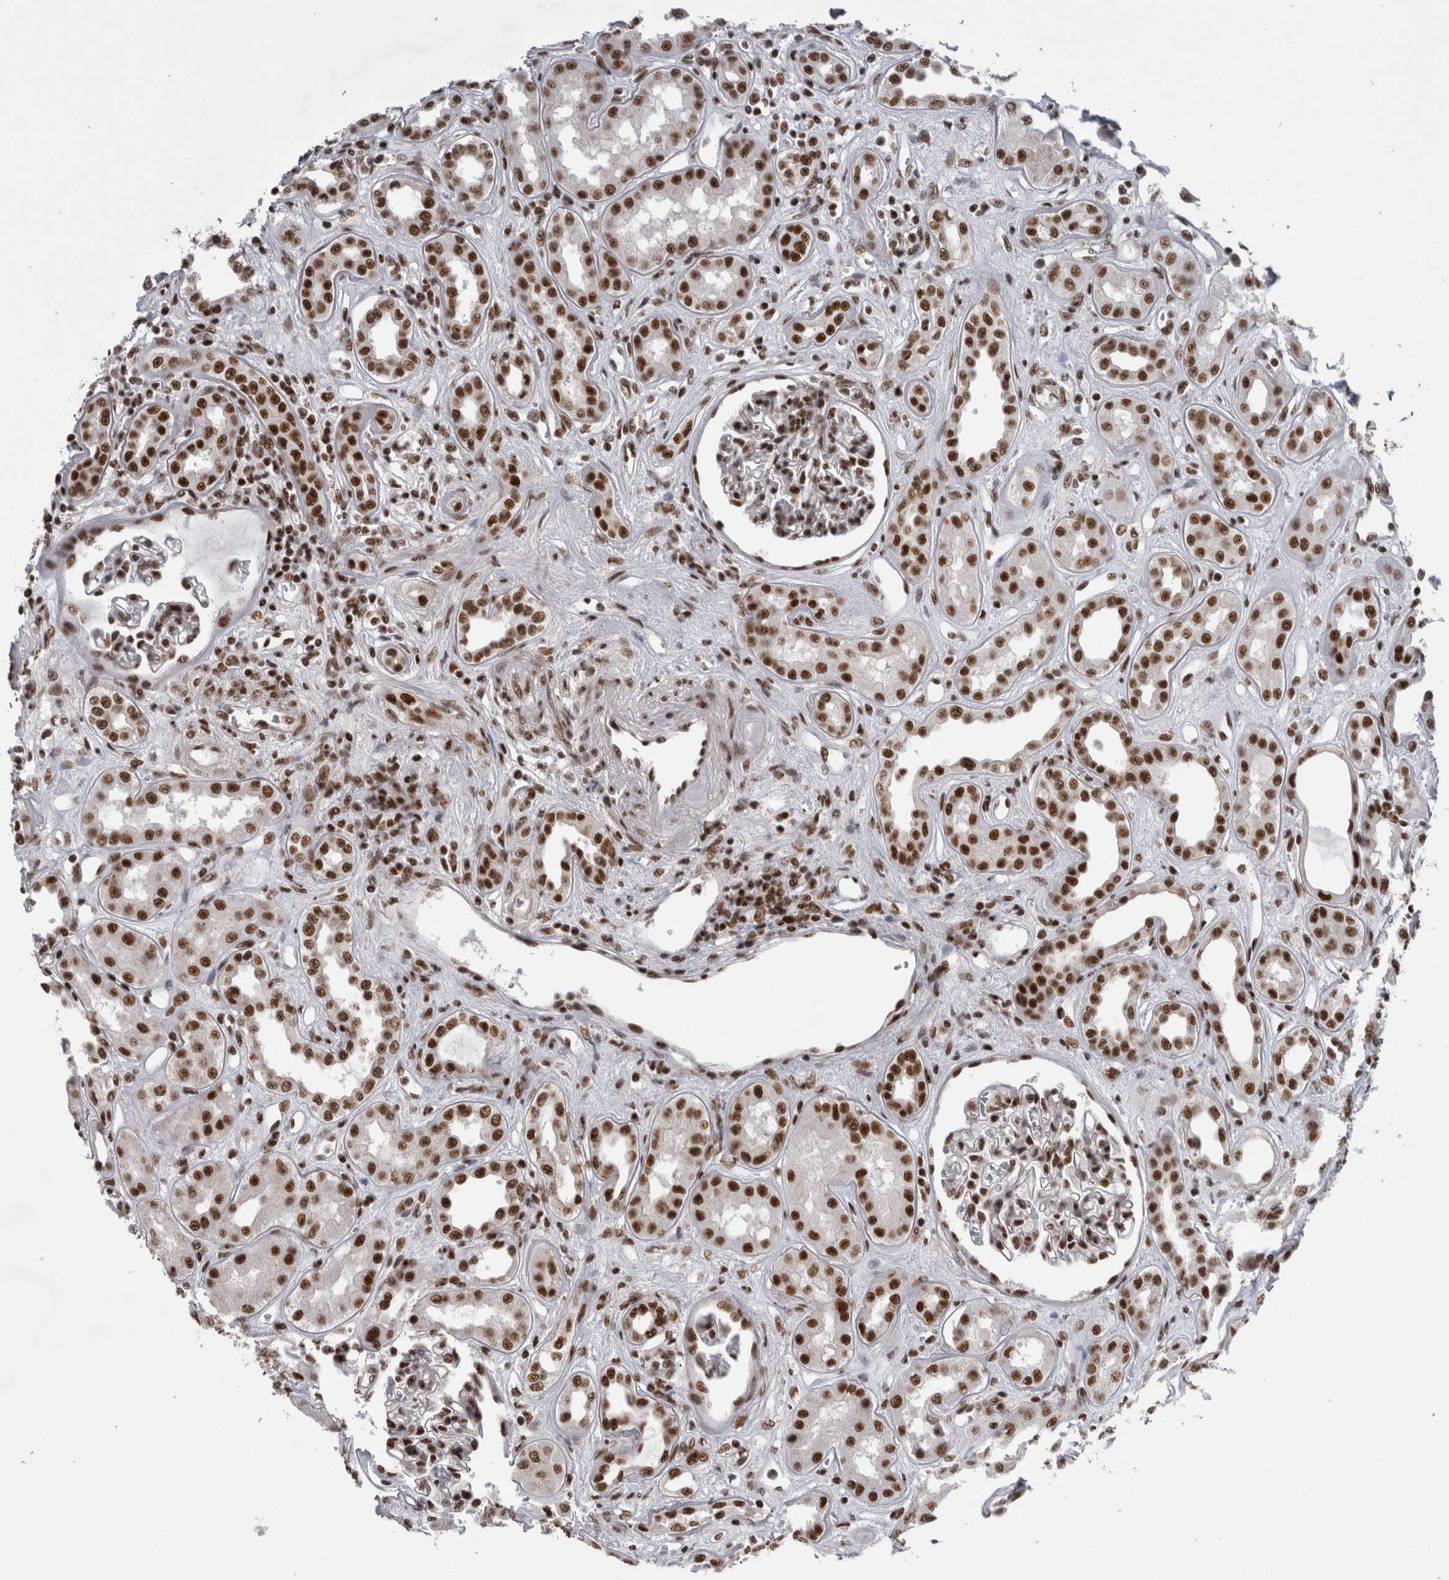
{"staining": {"intensity": "strong", "quantity": ">75%", "location": "nuclear"}, "tissue": "kidney", "cell_type": "Cells in glomeruli", "image_type": "normal", "snomed": [{"axis": "morphology", "description": "Normal tissue, NOS"}, {"axis": "topography", "description": "Kidney"}], "caption": "Cells in glomeruli exhibit strong nuclear expression in approximately >75% of cells in benign kidney.", "gene": "CDK11A", "patient": {"sex": "male", "age": 59}}